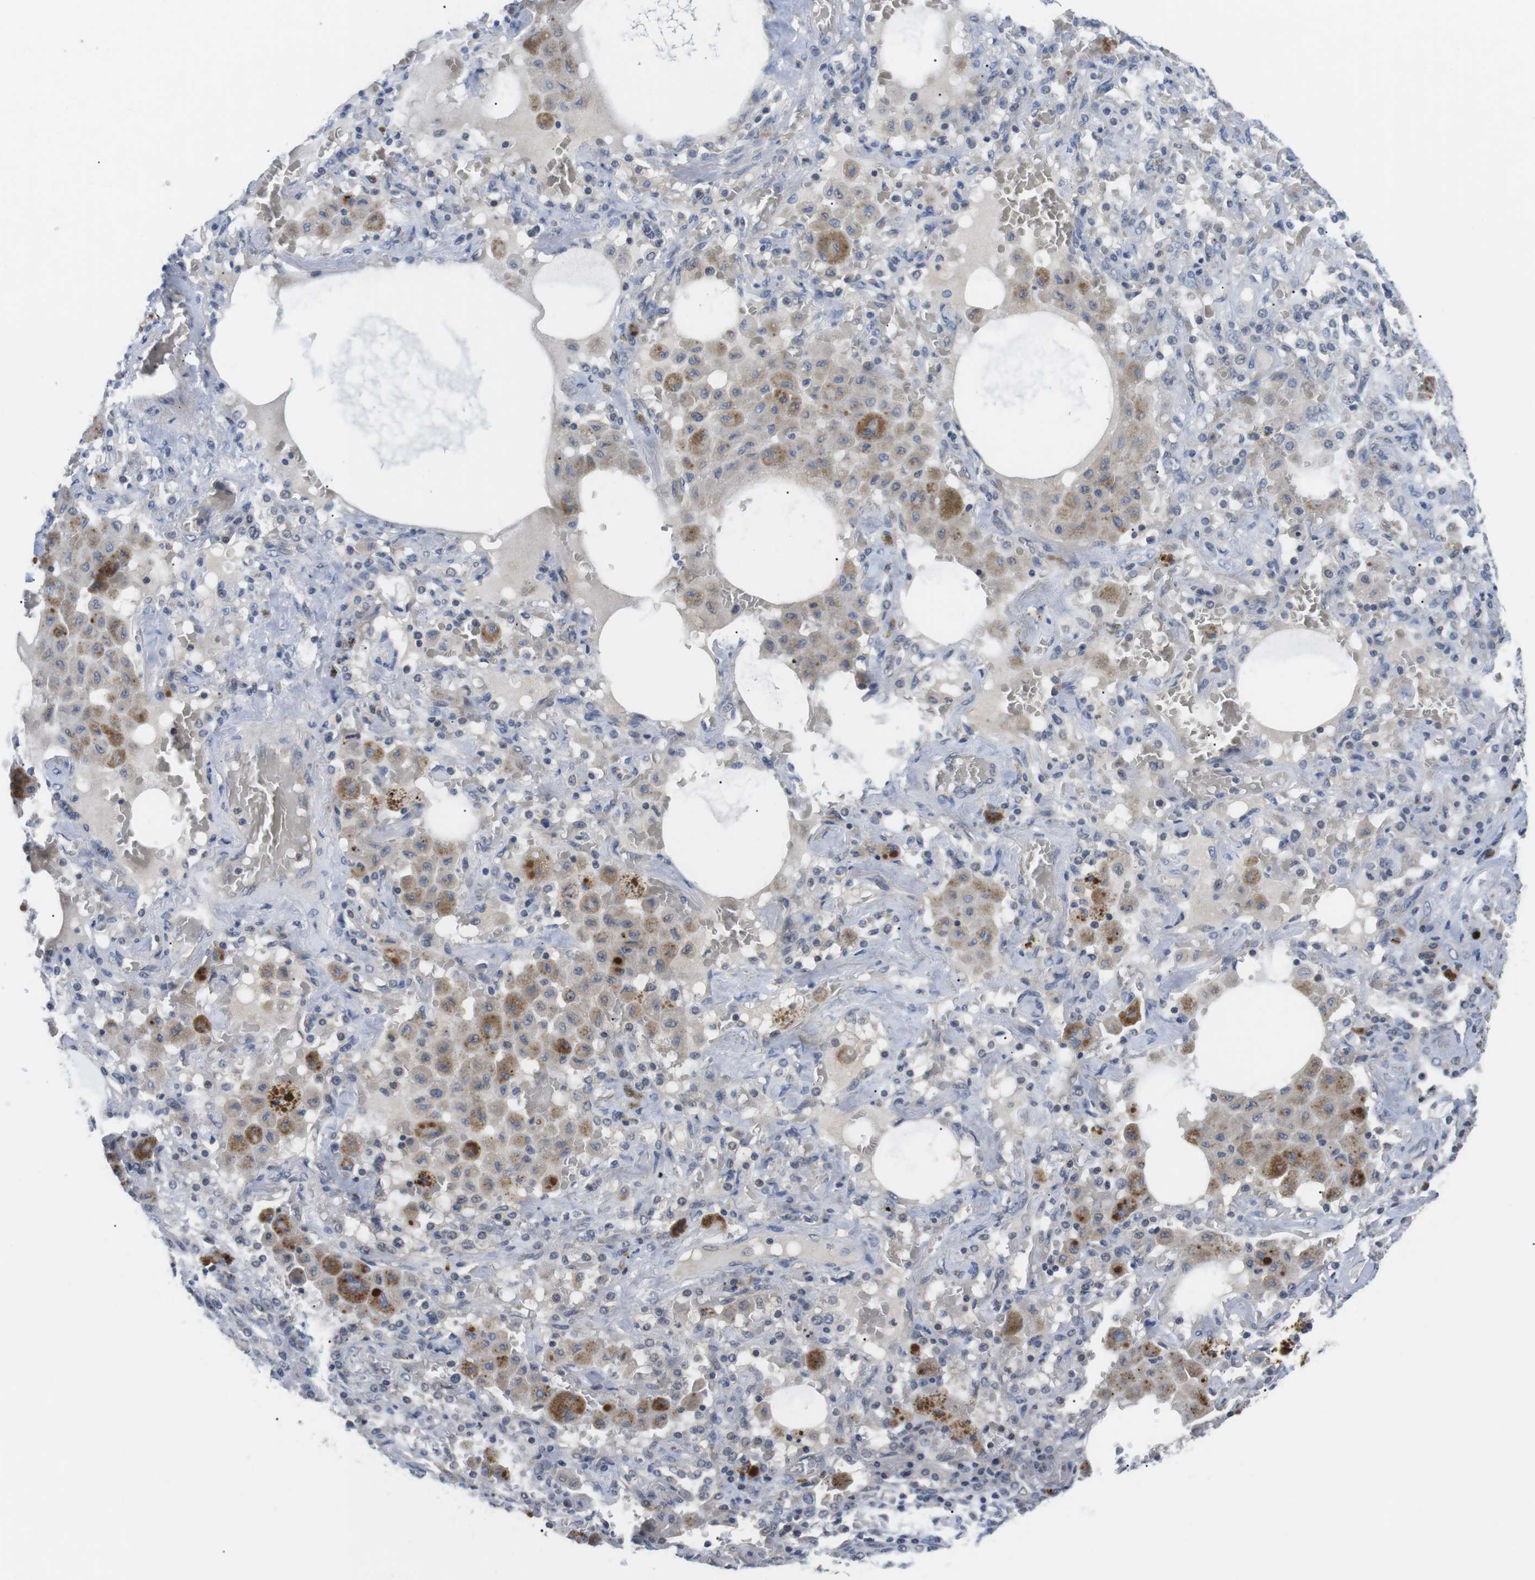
{"staining": {"intensity": "negative", "quantity": "none", "location": "none"}, "tissue": "lung cancer", "cell_type": "Tumor cells", "image_type": "cancer", "snomed": [{"axis": "morphology", "description": "Squamous cell carcinoma, NOS"}, {"axis": "topography", "description": "Lung"}], "caption": "Immunohistochemistry of lung squamous cell carcinoma exhibits no expression in tumor cells.", "gene": "NECTIN1", "patient": {"sex": "female", "age": 47}}